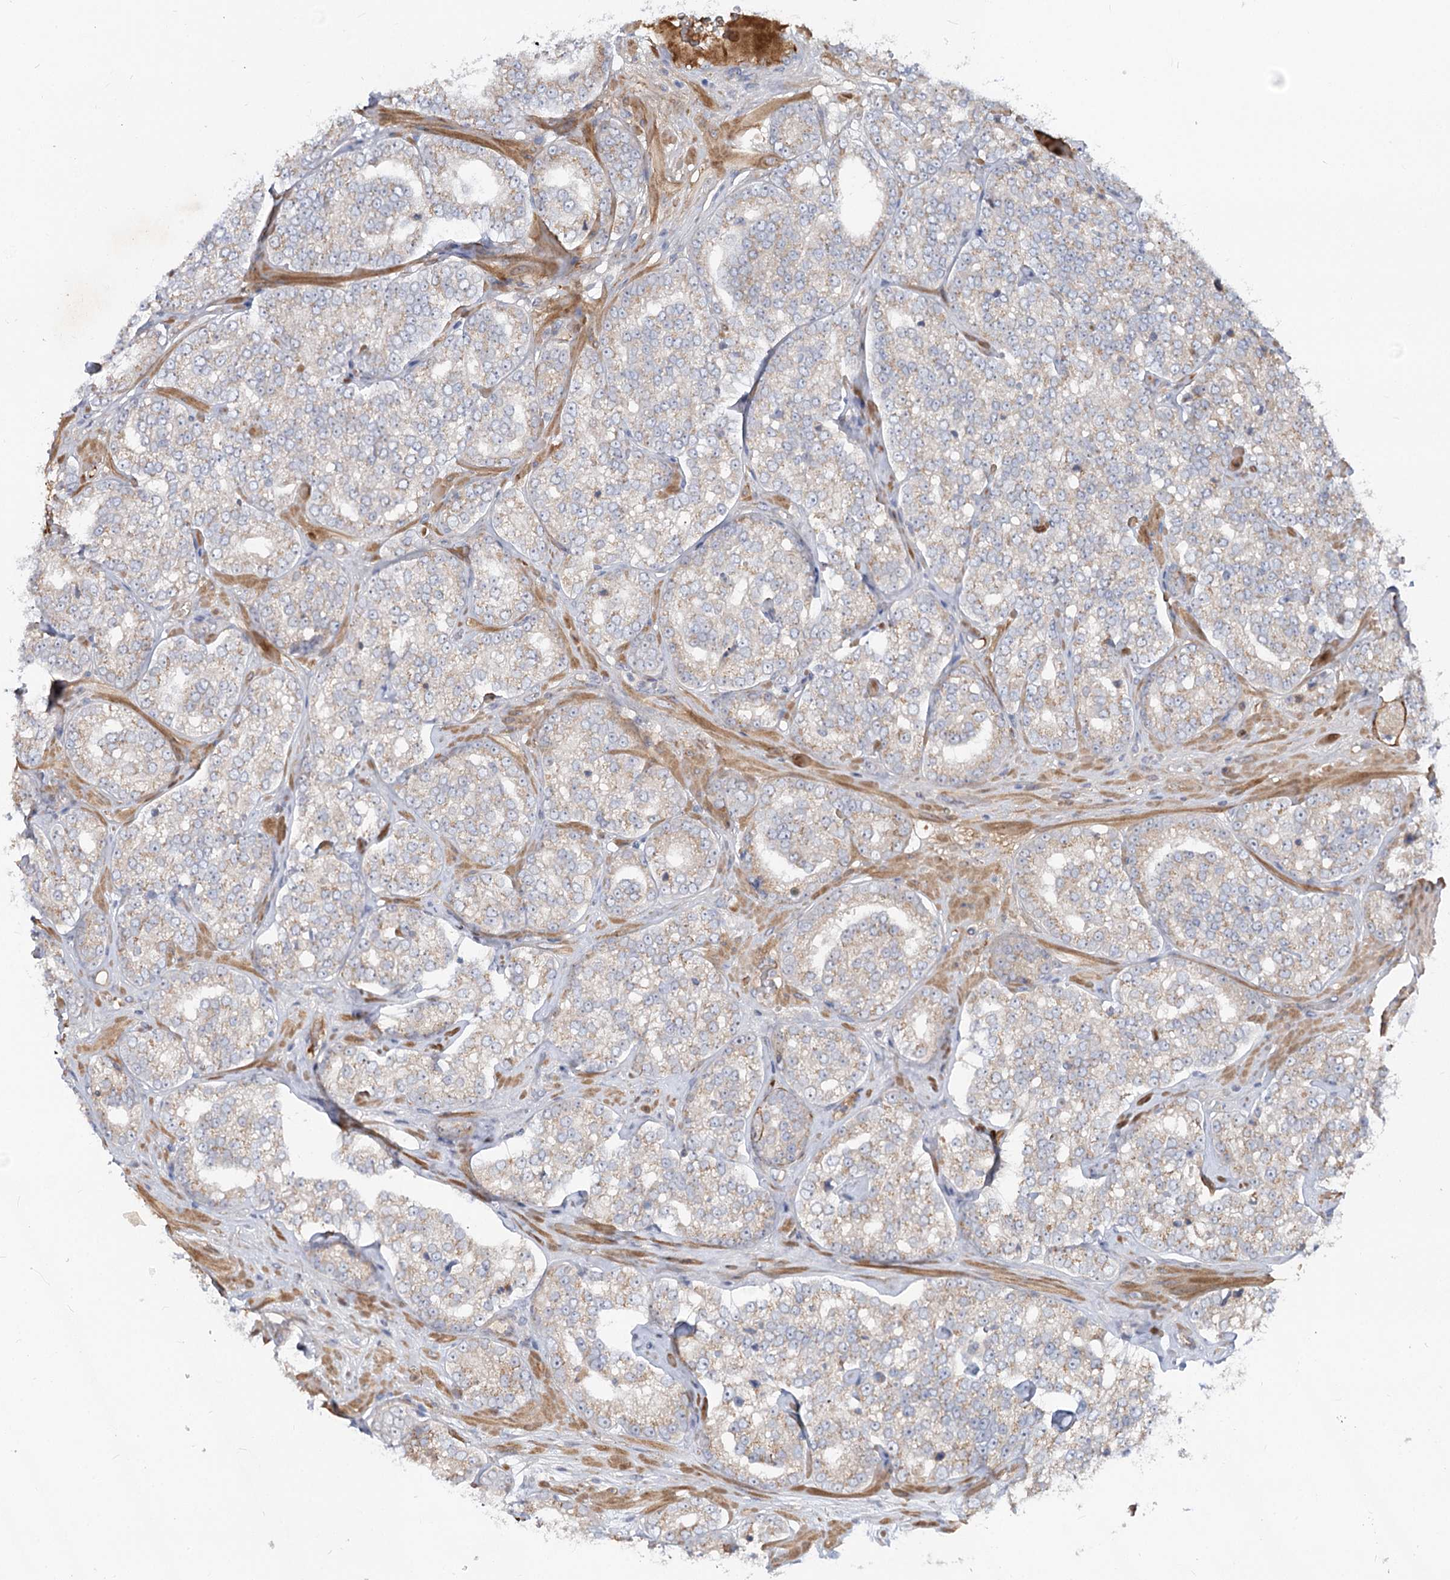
{"staining": {"intensity": "weak", "quantity": "<25%", "location": "cytoplasmic/membranous"}, "tissue": "prostate cancer", "cell_type": "Tumor cells", "image_type": "cancer", "snomed": [{"axis": "morphology", "description": "Normal tissue, NOS"}, {"axis": "morphology", "description": "Adenocarcinoma, High grade"}, {"axis": "topography", "description": "Prostate"}], "caption": "Immunohistochemical staining of prostate cancer (high-grade adenocarcinoma) reveals no significant staining in tumor cells.", "gene": "FGF19", "patient": {"sex": "male", "age": 83}}